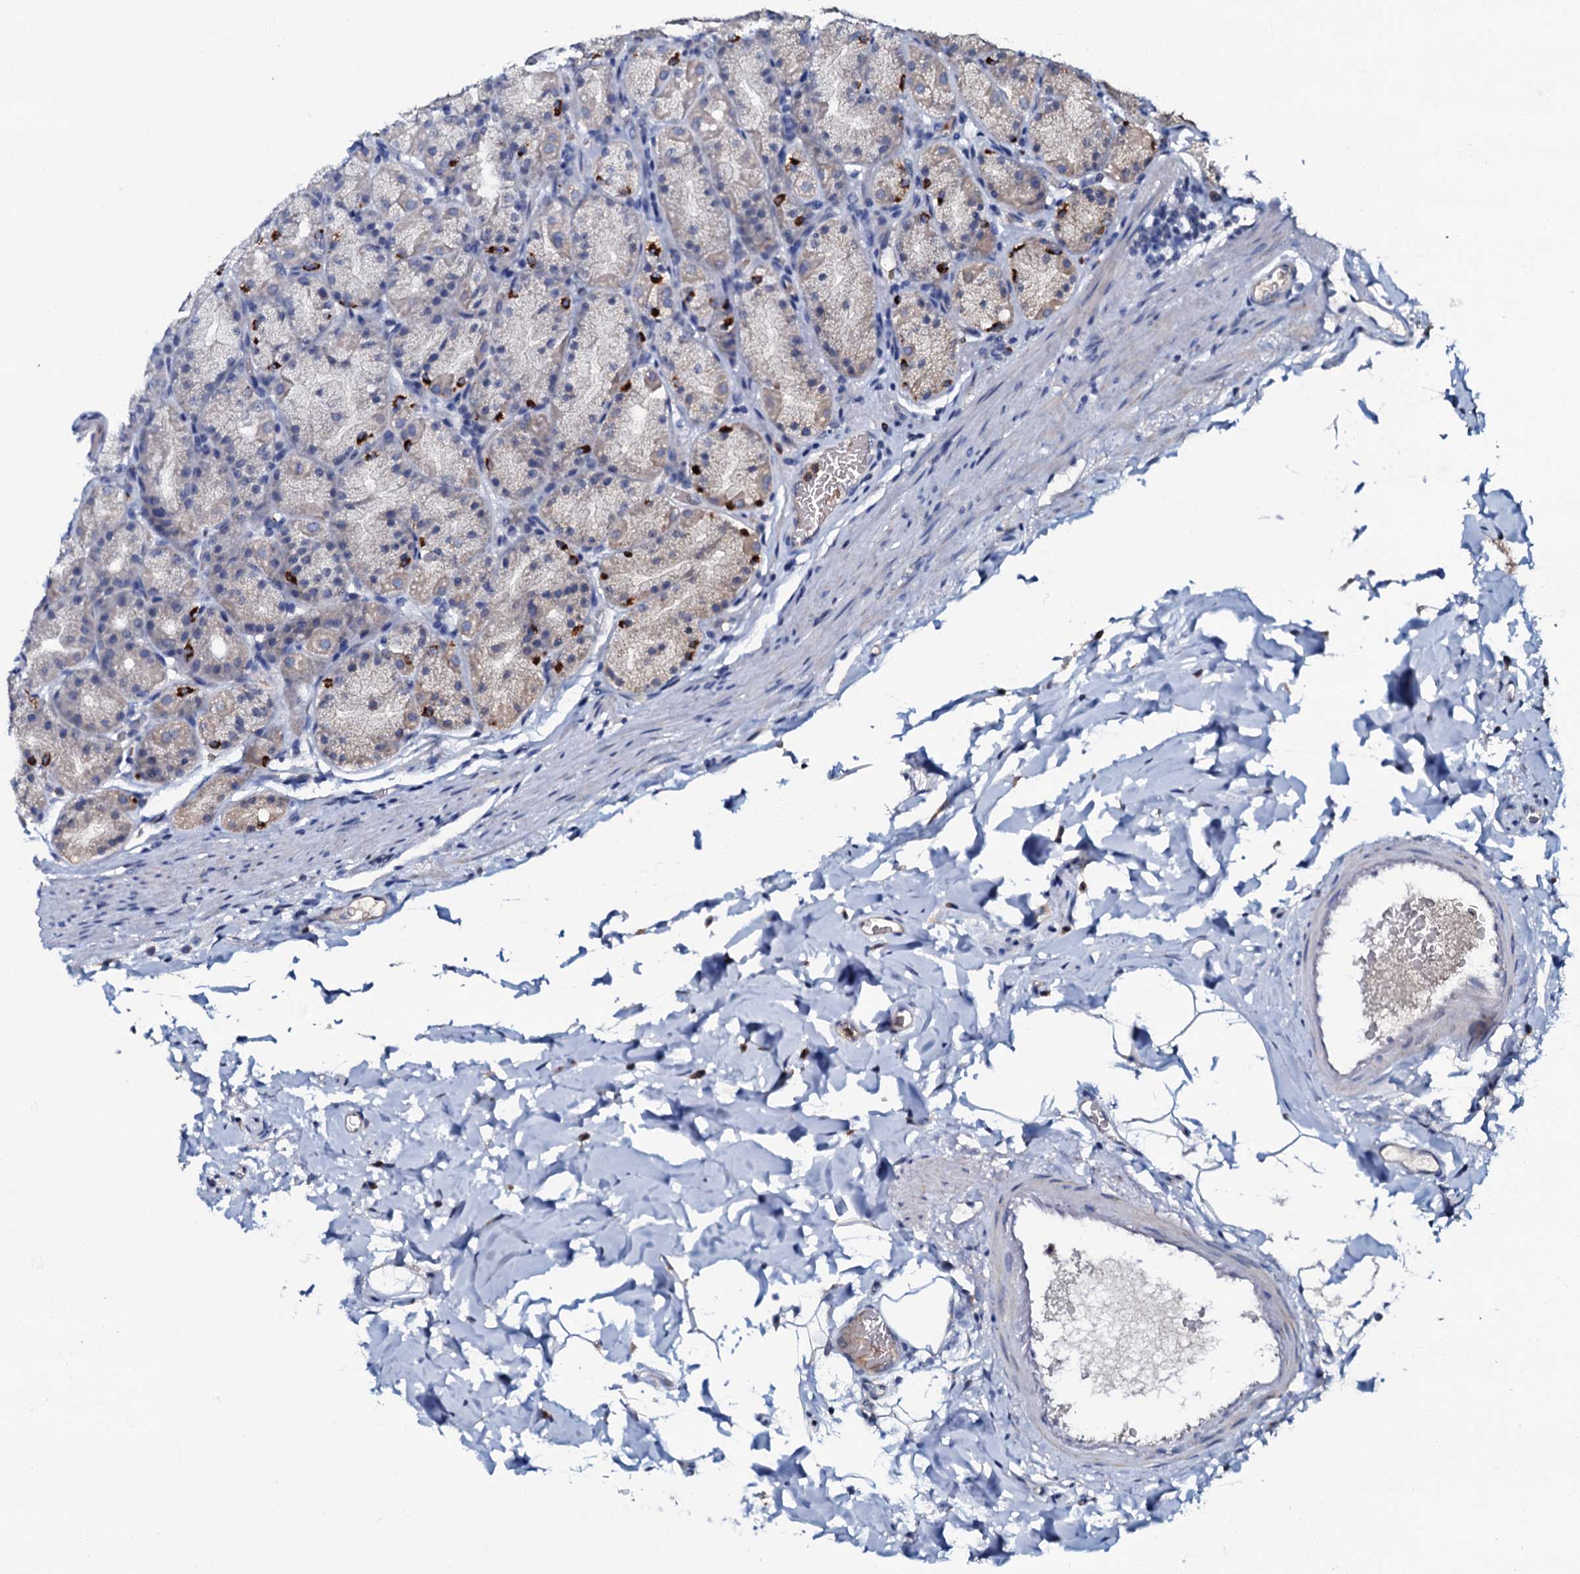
{"staining": {"intensity": "strong", "quantity": "<25%", "location": "cytoplasmic/membranous"}, "tissue": "stomach", "cell_type": "Glandular cells", "image_type": "normal", "snomed": [{"axis": "morphology", "description": "Normal tissue, NOS"}, {"axis": "topography", "description": "Stomach, upper"}], "caption": "Protein expression by immunohistochemistry displays strong cytoplasmic/membranous expression in about <25% of glandular cells in benign stomach.", "gene": "CPNE2", "patient": {"sex": "male", "age": 68}}